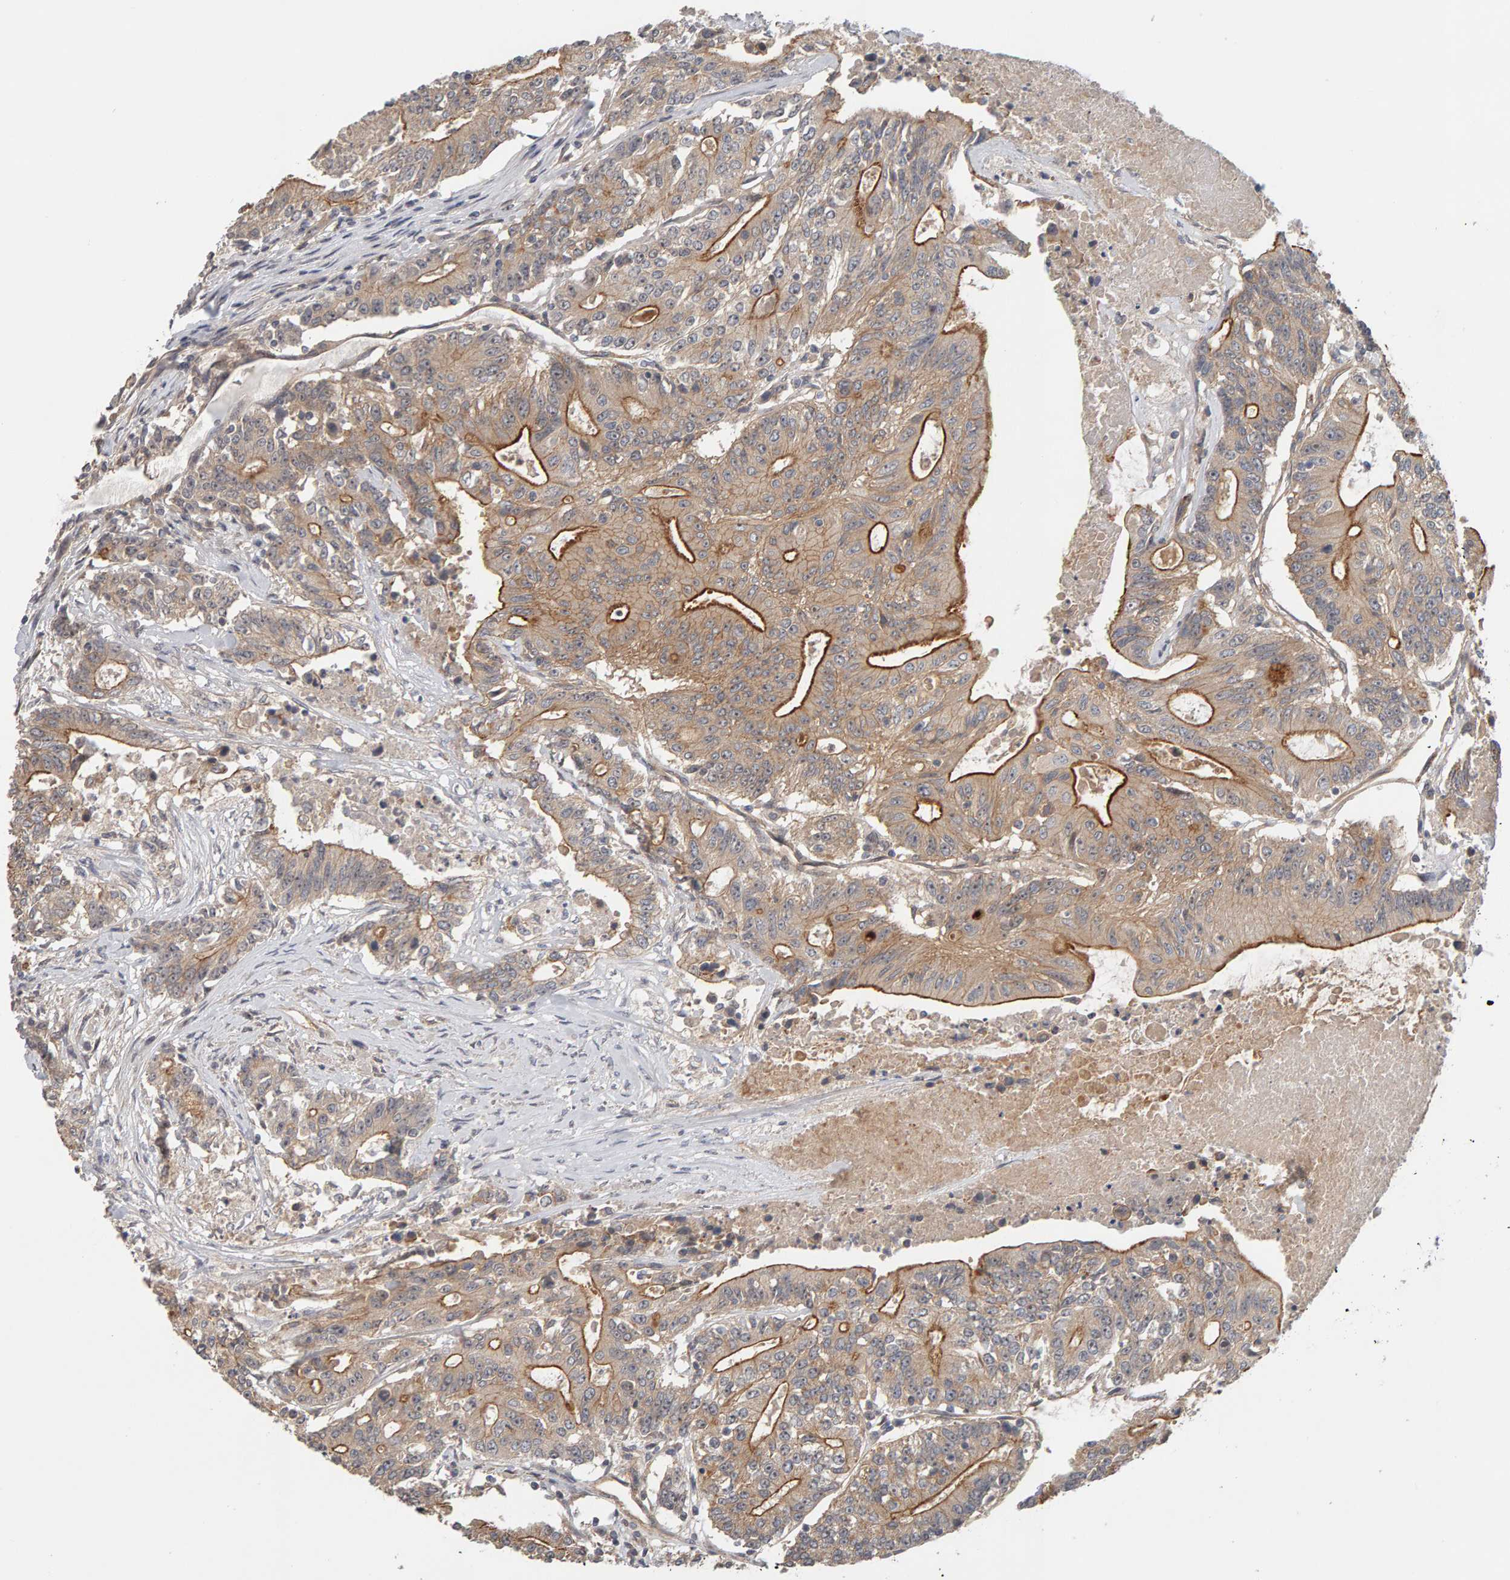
{"staining": {"intensity": "moderate", "quantity": "25%-75%", "location": "cytoplasmic/membranous"}, "tissue": "colorectal cancer", "cell_type": "Tumor cells", "image_type": "cancer", "snomed": [{"axis": "morphology", "description": "Adenocarcinoma, NOS"}, {"axis": "topography", "description": "Colon"}], "caption": "Immunohistochemical staining of human adenocarcinoma (colorectal) displays medium levels of moderate cytoplasmic/membranous positivity in about 25%-75% of tumor cells. (Brightfield microscopy of DAB IHC at high magnification).", "gene": "PPP1R16A", "patient": {"sex": "female", "age": 77}}